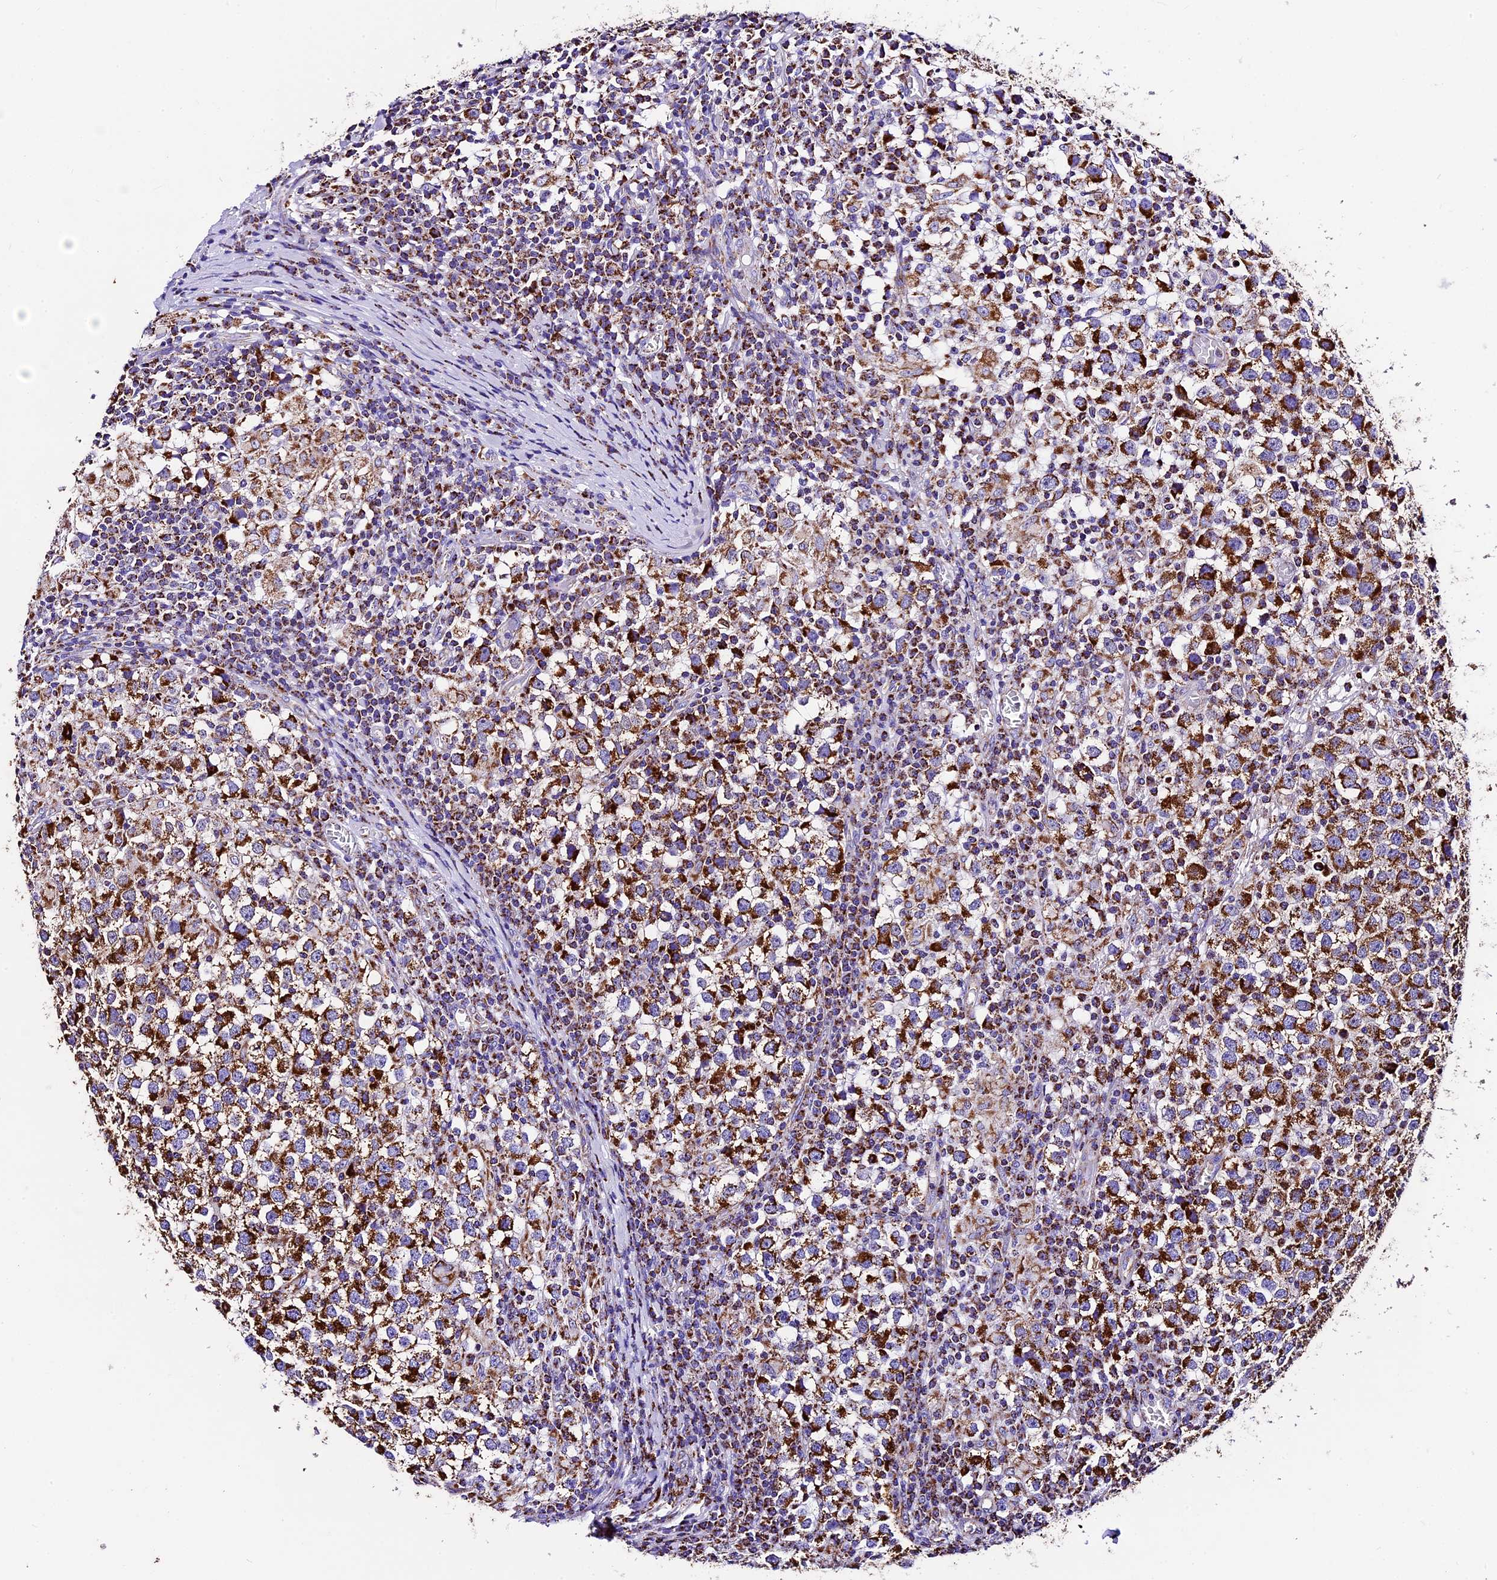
{"staining": {"intensity": "strong", "quantity": ">75%", "location": "cytoplasmic/membranous"}, "tissue": "testis cancer", "cell_type": "Tumor cells", "image_type": "cancer", "snomed": [{"axis": "morphology", "description": "Seminoma, NOS"}, {"axis": "topography", "description": "Testis"}], "caption": "Immunohistochemical staining of seminoma (testis) exhibits high levels of strong cytoplasmic/membranous protein staining in approximately >75% of tumor cells.", "gene": "DCAF5", "patient": {"sex": "male", "age": 65}}